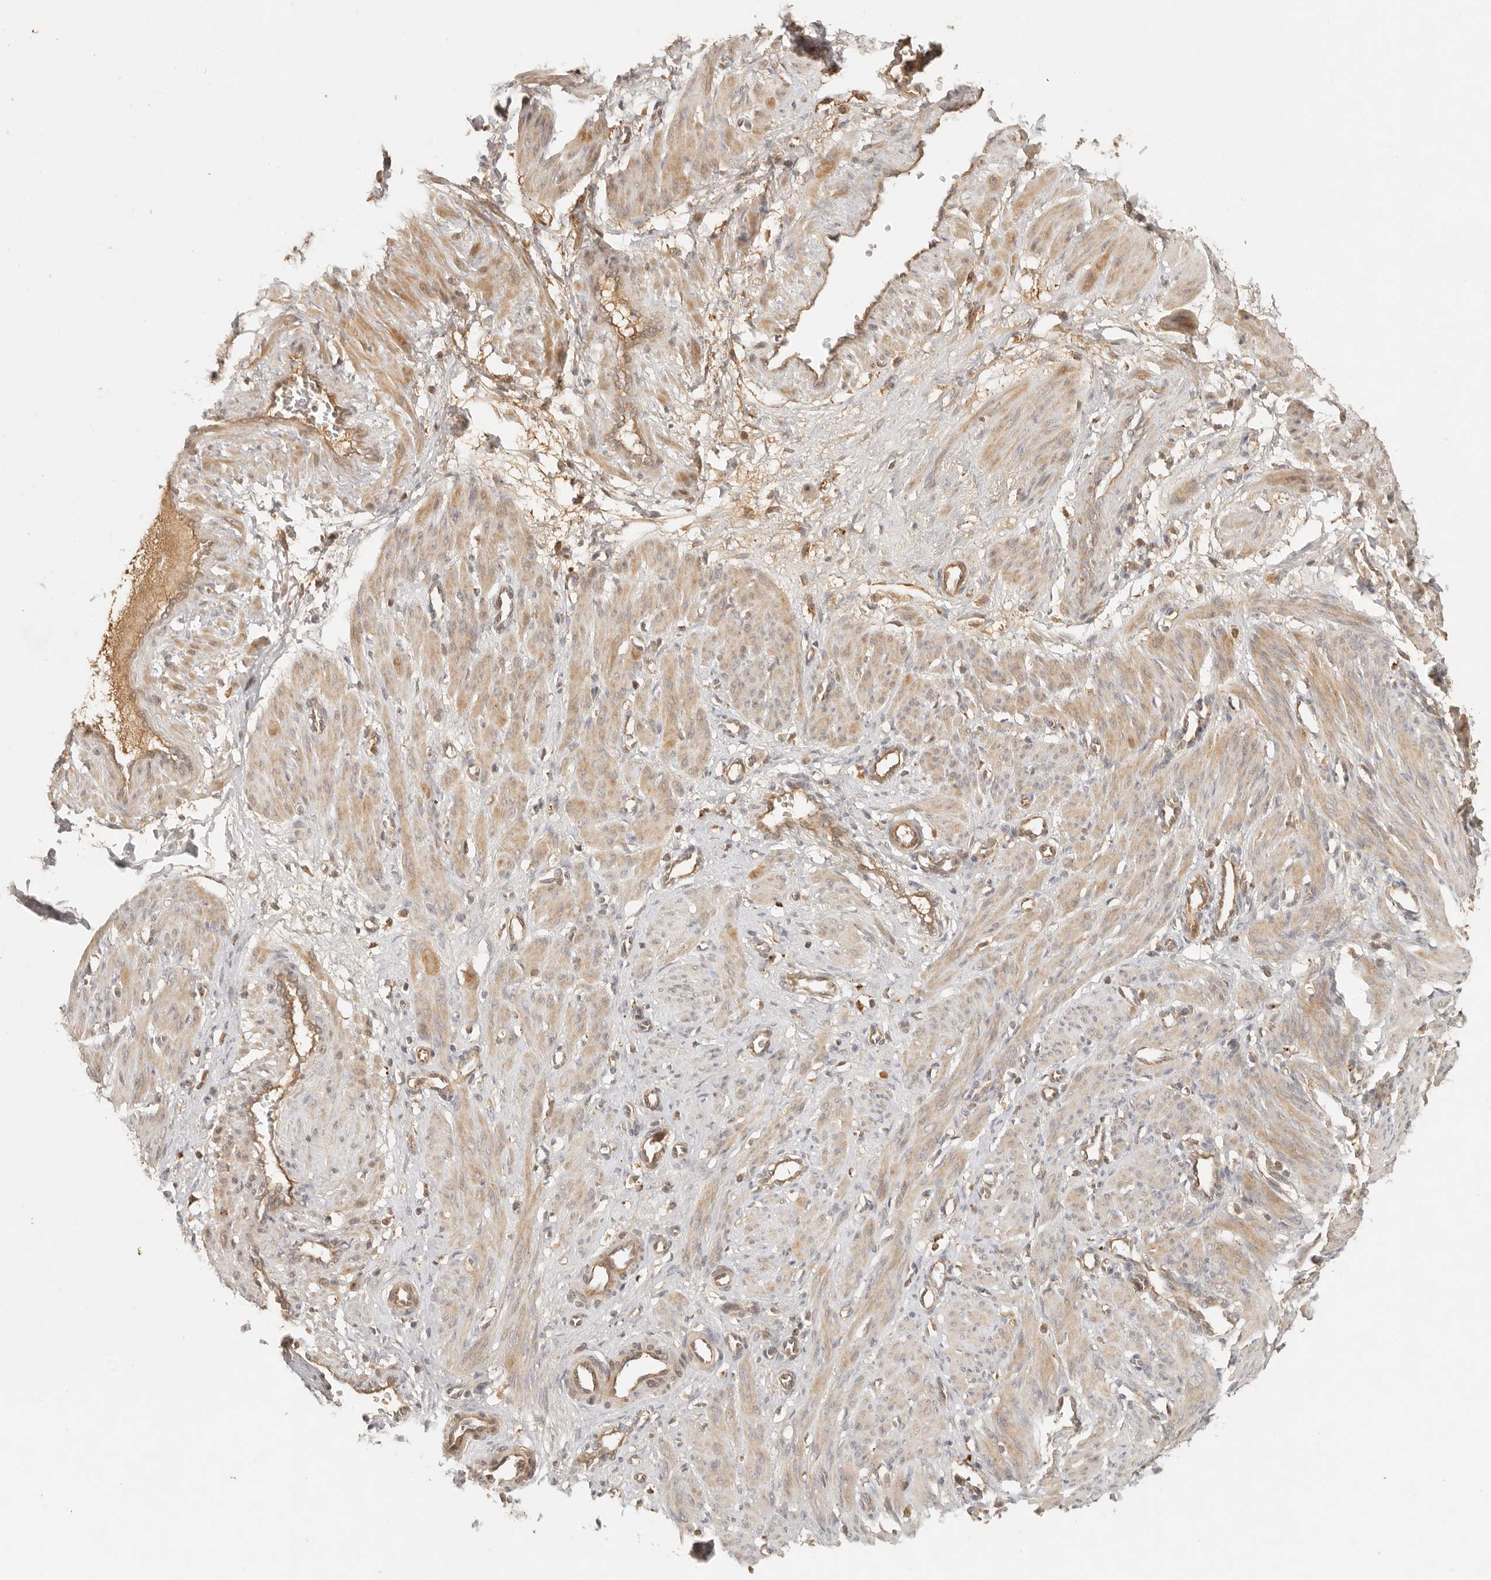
{"staining": {"intensity": "weak", "quantity": ">75%", "location": "cytoplasmic/membranous"}, "tissue": "smooth muscle", "cell_type": "Smooth muscle cells", "image_type": "normal", "snomed": [{"axis": "morphology", "description": "Normal tissue, NOS"}, {"axis": "topography", "description": "Endometrium"}], "caption": "The photomicrograph shows immunohistochemical staining of benign smooth muscle. There is weak cytoplasmic/membranous expression is appreciated in approximately >75% of smooth muscle cells.", "gene": "ANKRD61", "patient": {"sex": "female", "age": 33}}